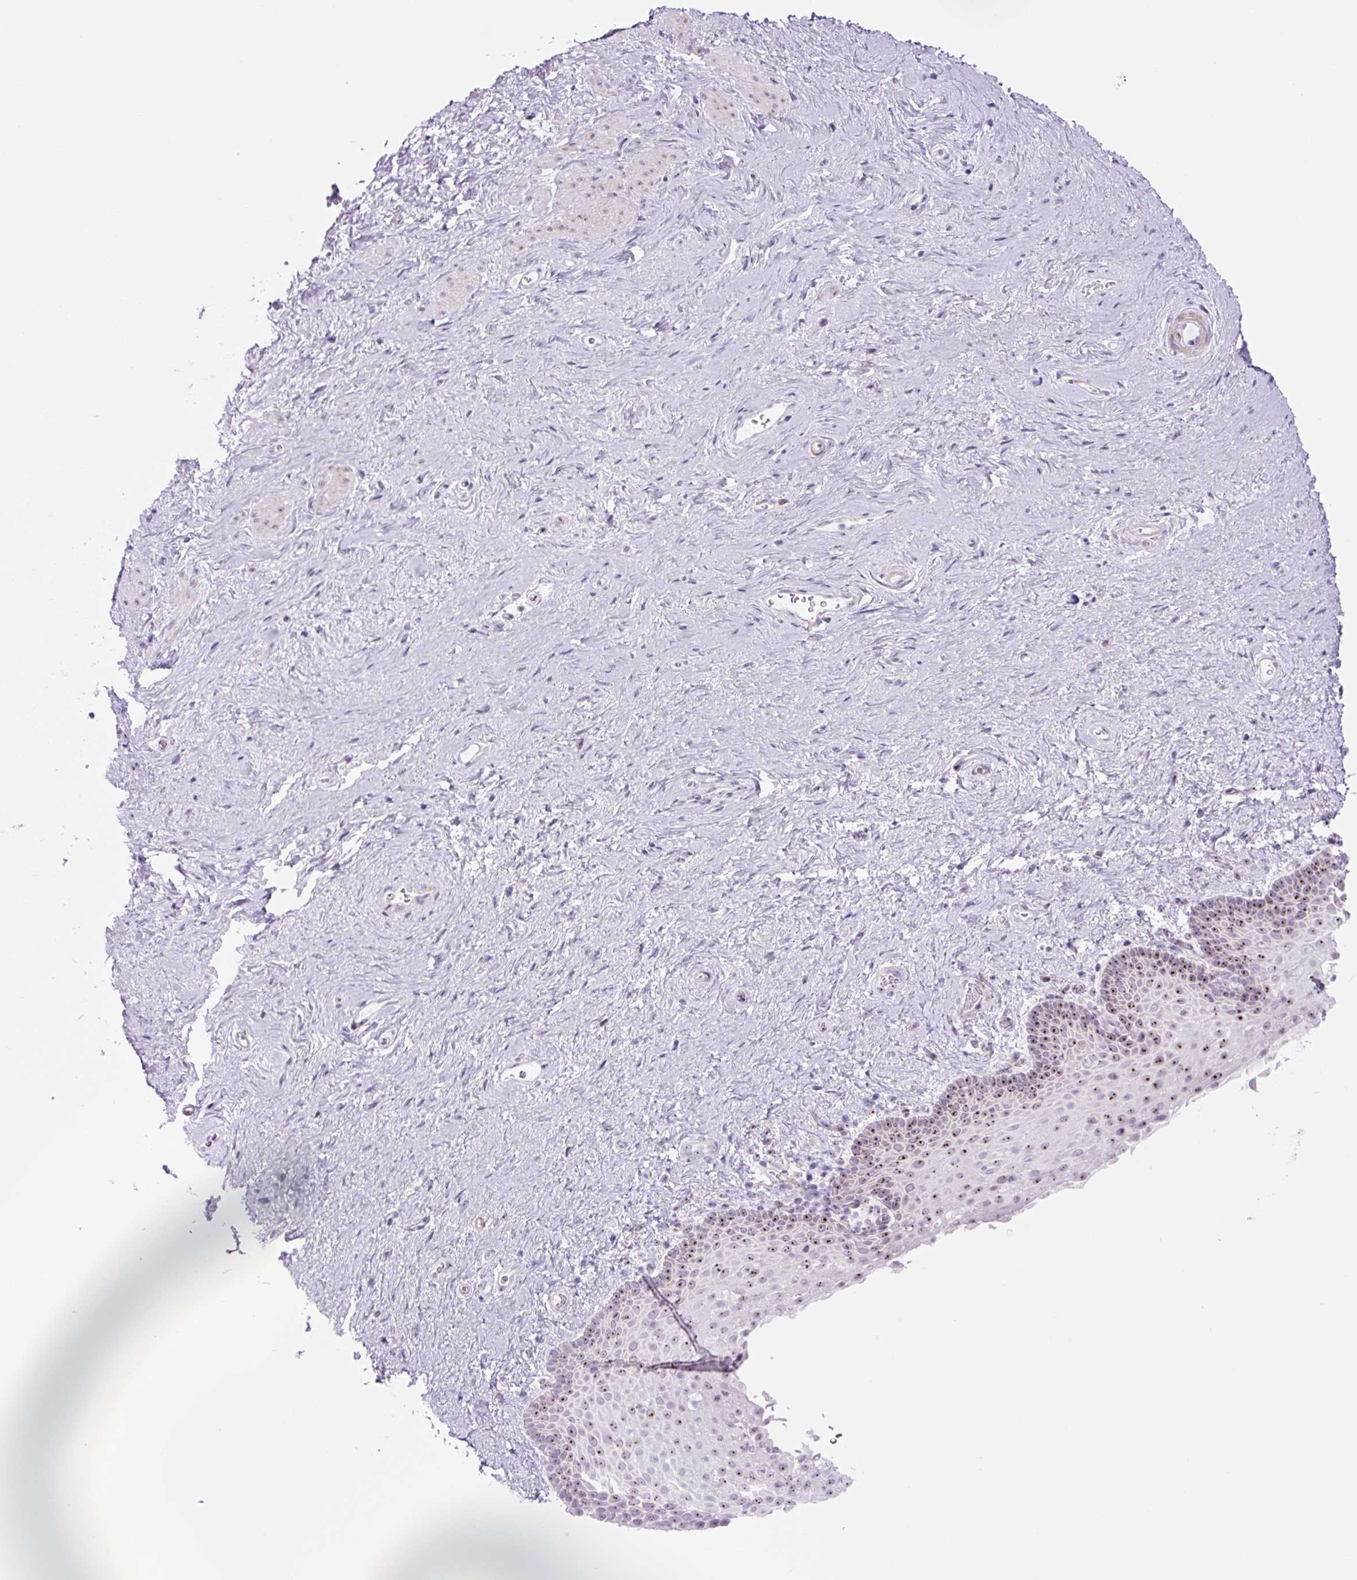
{"staining": {"intensity": "strong", "quantity": "25%-75%", "location": "nuclear"}, "tissue": "vagina", "cell_type": "Squamous epithelial cells", "image_type": "normal", "snomed": [{"axis": "morphology", "description": "Normal tissue, NOS"}, {"axis": "topography", "description": "Vagina"}], "caption": "Protein staining of normal vagina displays strong nuclear staining in approximately 25%-75% of squamous epithelial cells. The protein is stained brown, and the nuclei are stained in blue (DAB (3,3'-diaminobenzidine) IHC with brightfield microscopy, high magnification).", "gene": "RRS1", "patient": {"sex": "female", "age": 61}}